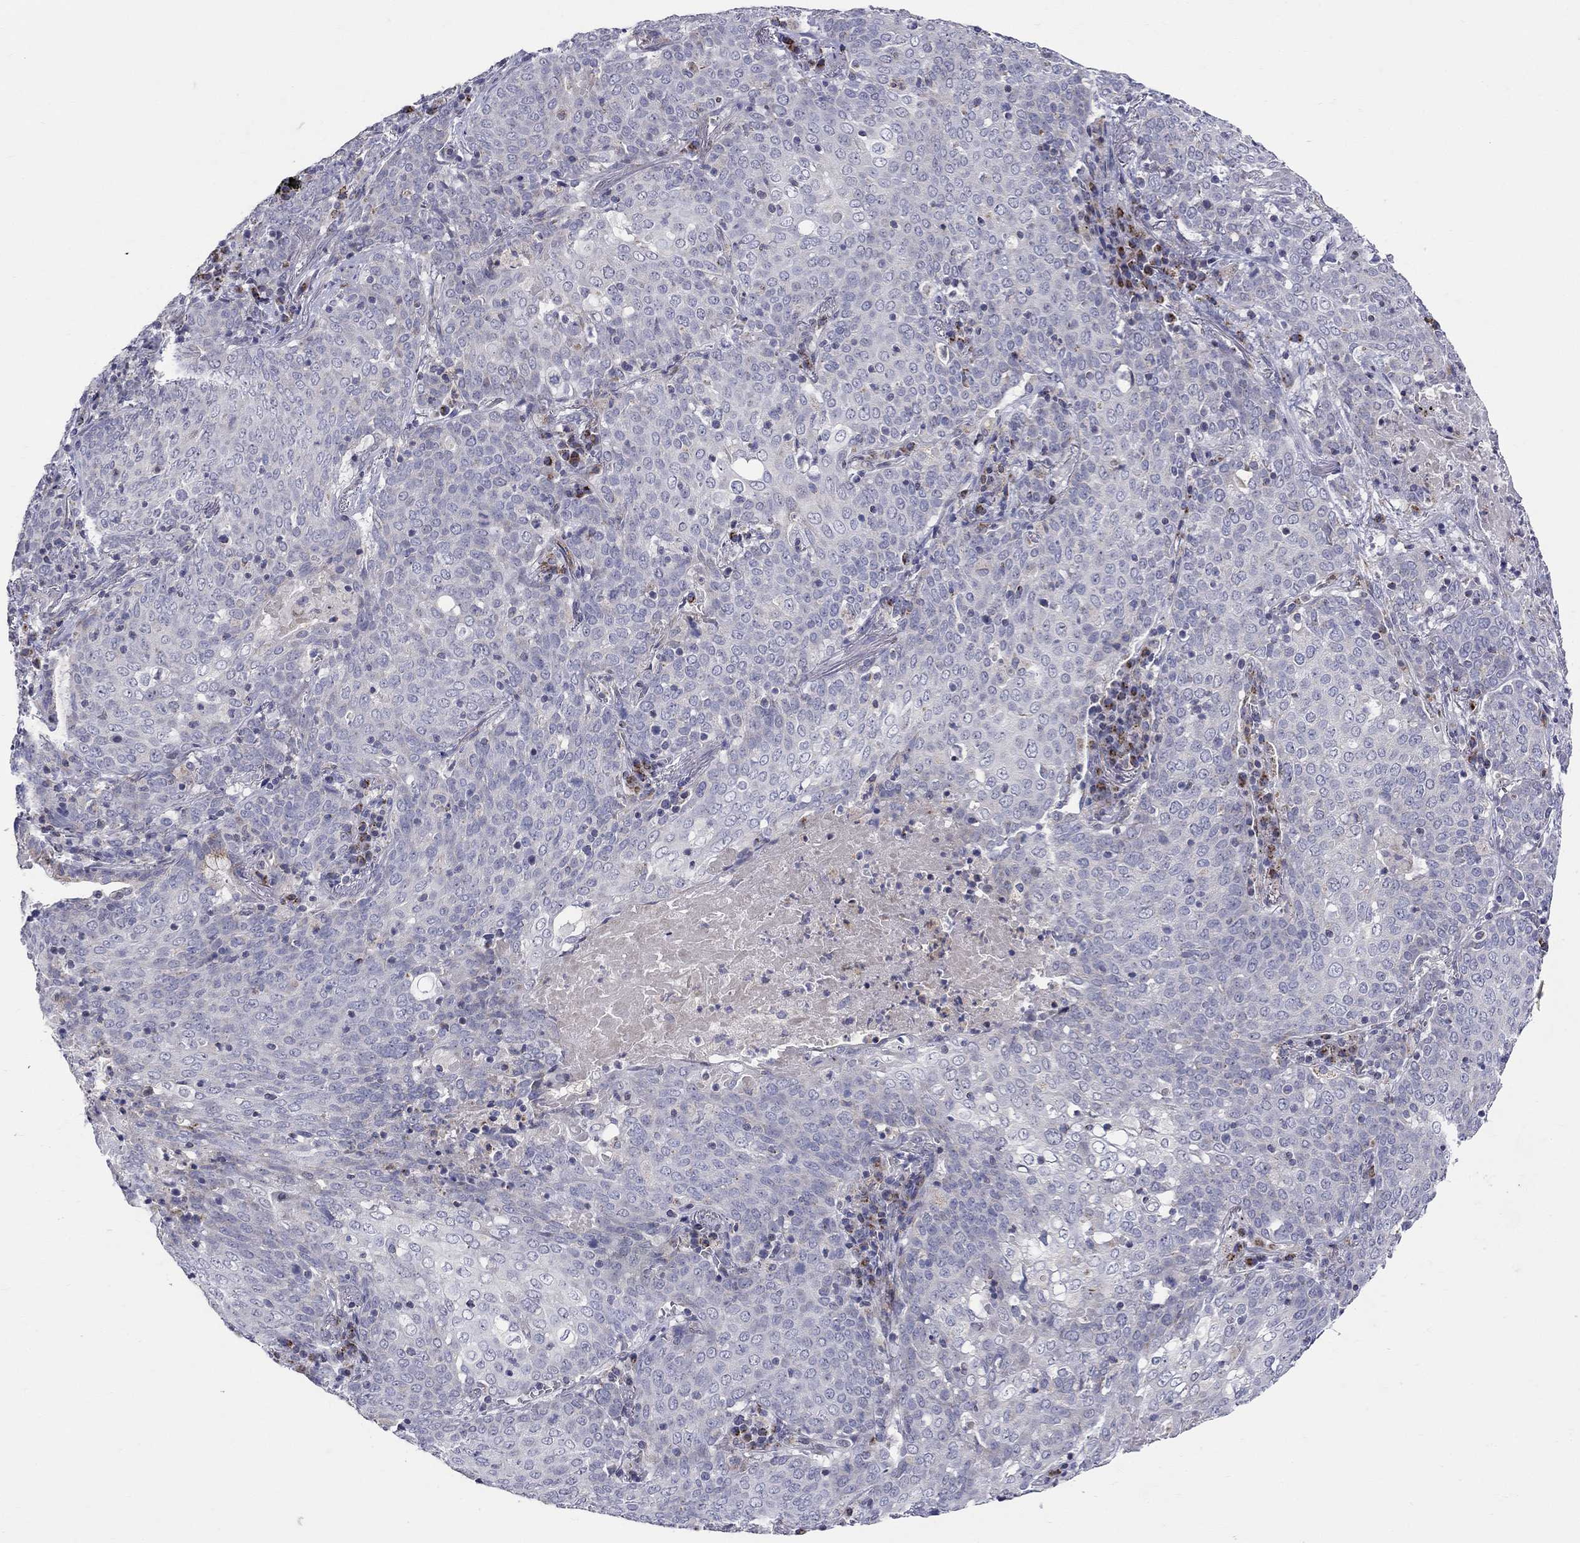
{"staining": {"intensity": "moderate", "quantity": "<25%", "location": "cytoplasmic/membranous"}, "tissue": "lung cancer", "cell_type": "Tumor cells", "image_type": "cancer", "snomed": [{"axis": "morphology", "description": "Squamous cell carcinoma, NOS"}, {"axis": "topography", "description": "Lung"}], "caption": "Lung cancer (squamous cell carcinoma) was stained to show a protein in brown. There is low levels of moderate cytoplasmic/membranous expression in about <25% of tumor cells.", "gene": "HMX2", "patient": {"sex": "male", "age": 82}}